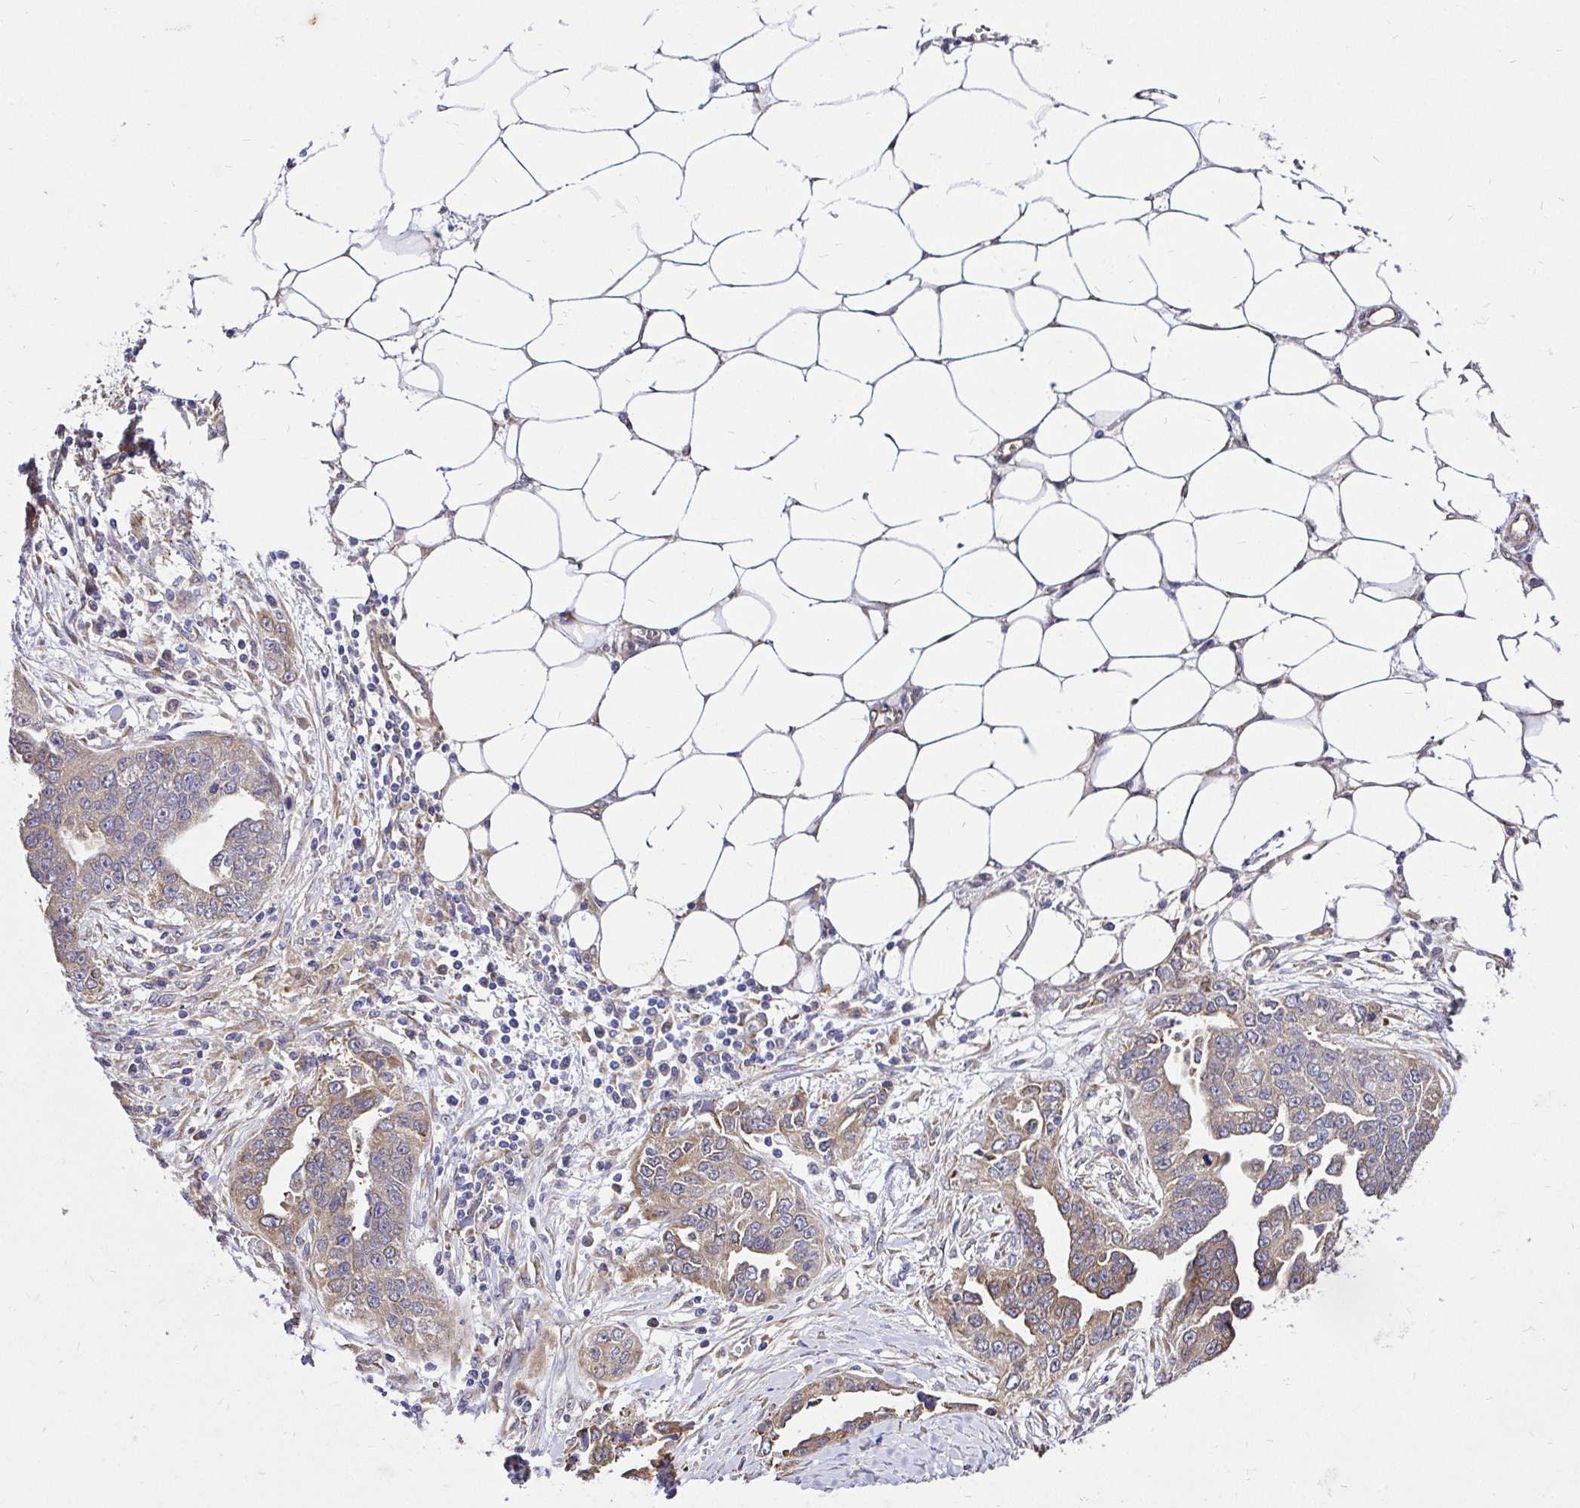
{"staining": {"intensity": "moderate", "quantity": ">75%", "location": "cytoplasmic/membranous"}, "tissue": "ovarian cancer", "cell_type": "Tumor cells", "image_type": "cancer", "snomed": [{"axis": "morphology", "description": "Cystadenocarcinoma, serous, NOS"}, {"axis": "topography", "description": "Ovary"}], "caption": "Protein staining of ovarian cancer tissue exhibits moderate cytoplasmic/membranous staining in about >75% of tumor cells.", "gene": "CCDC122", "patient": {"sex": "female", "age": 75}}